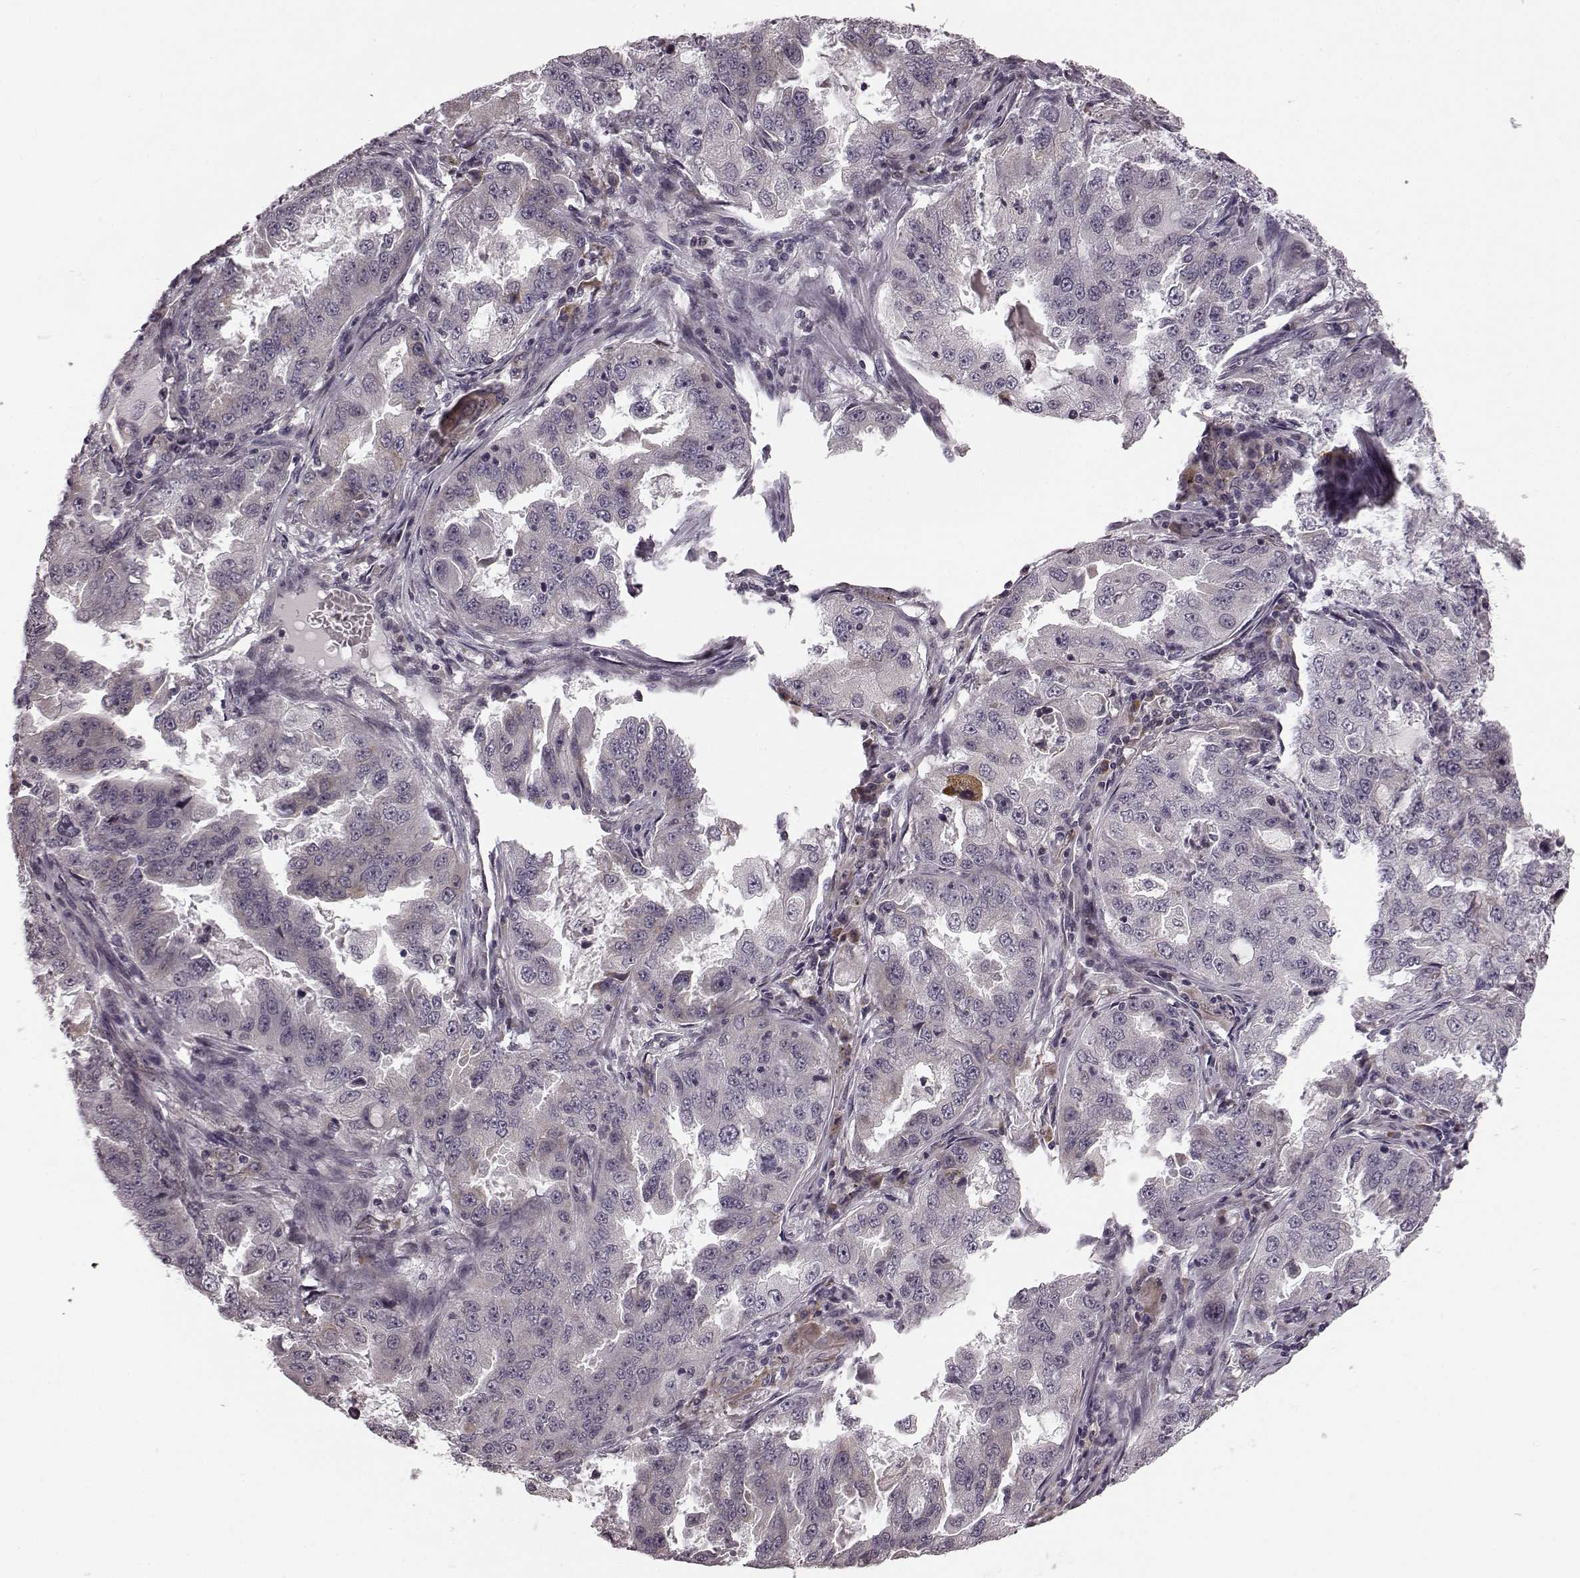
{"staining": {"intensity": "negative", "quantity": "none", "location": "none"}, "tissue": "lung cancer", "cell_type": "Tumor cells", "image_type": "cancer", "snomed": [{"axis": "morphology", "description": "Adenocarcinoma, NOS"}, {"axis": "topography", "description": "Lung"}], "caption": "A micrograph of lung cancer stained for a protein exhibits no brown staining in tumor cells.", "gene": "FAM234B", "patient": {"sex": "female", "age": 61}}